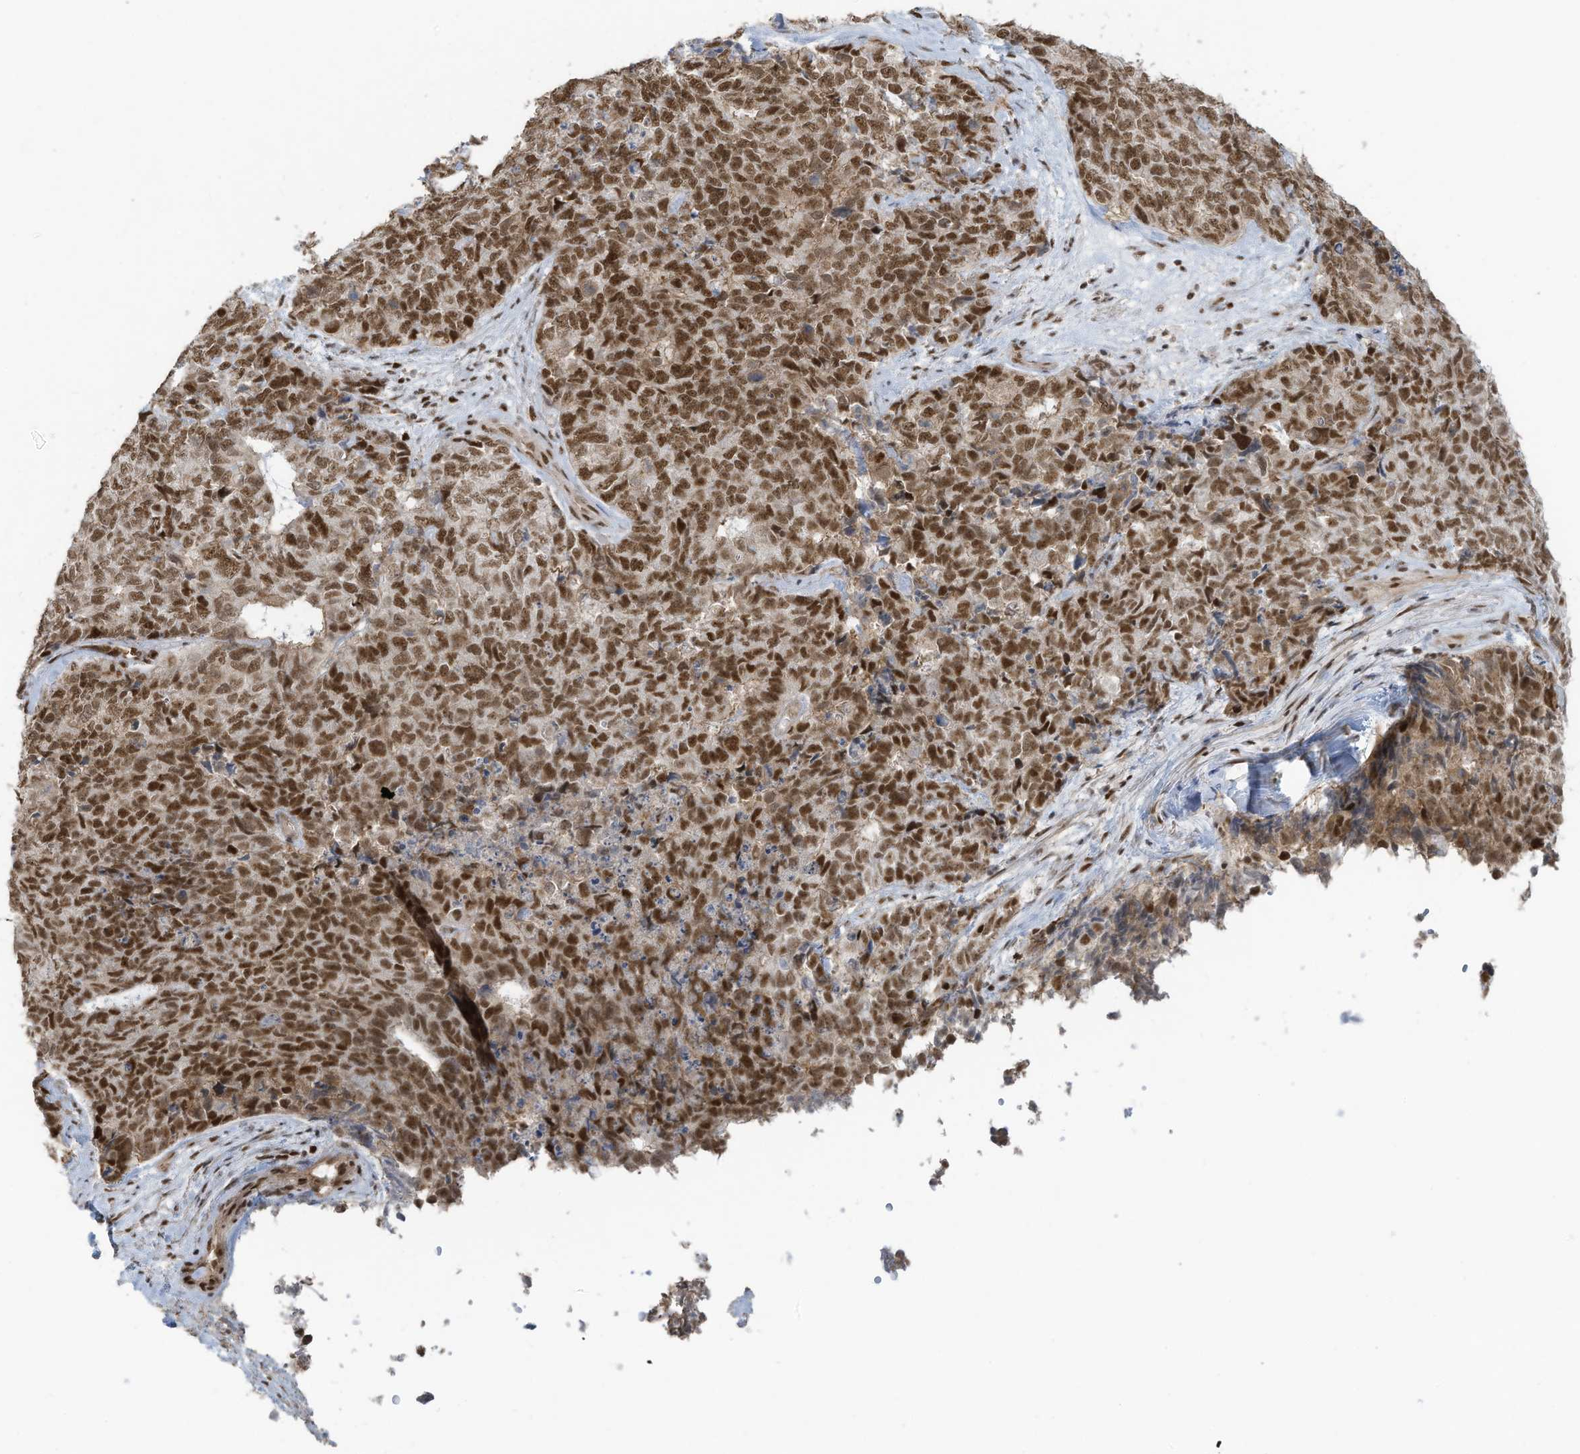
{"staining": {"intensity": "strong", "quantity": ">75%", "location": "nuclear"}, "tissue": "cervical cancer", "cell_type": "Tumor cells", "image_type": "cancer", "snomed": [{"axis": "morphology", "description": "Squamous cell carcinoma, NOS"}, {"axis": "topography", "description": "Cervix"}], "caption": "This image exhibits cervical squamous cell carcinoma stained with immunohistochemistry (IHC) to label a protein in brown. The nuclear of tumor cells show strong positivity for the protein. Nuclei are counter-stained blue.", "gene": "DBR1", "patient": {"sex": "female", "age": 63}}